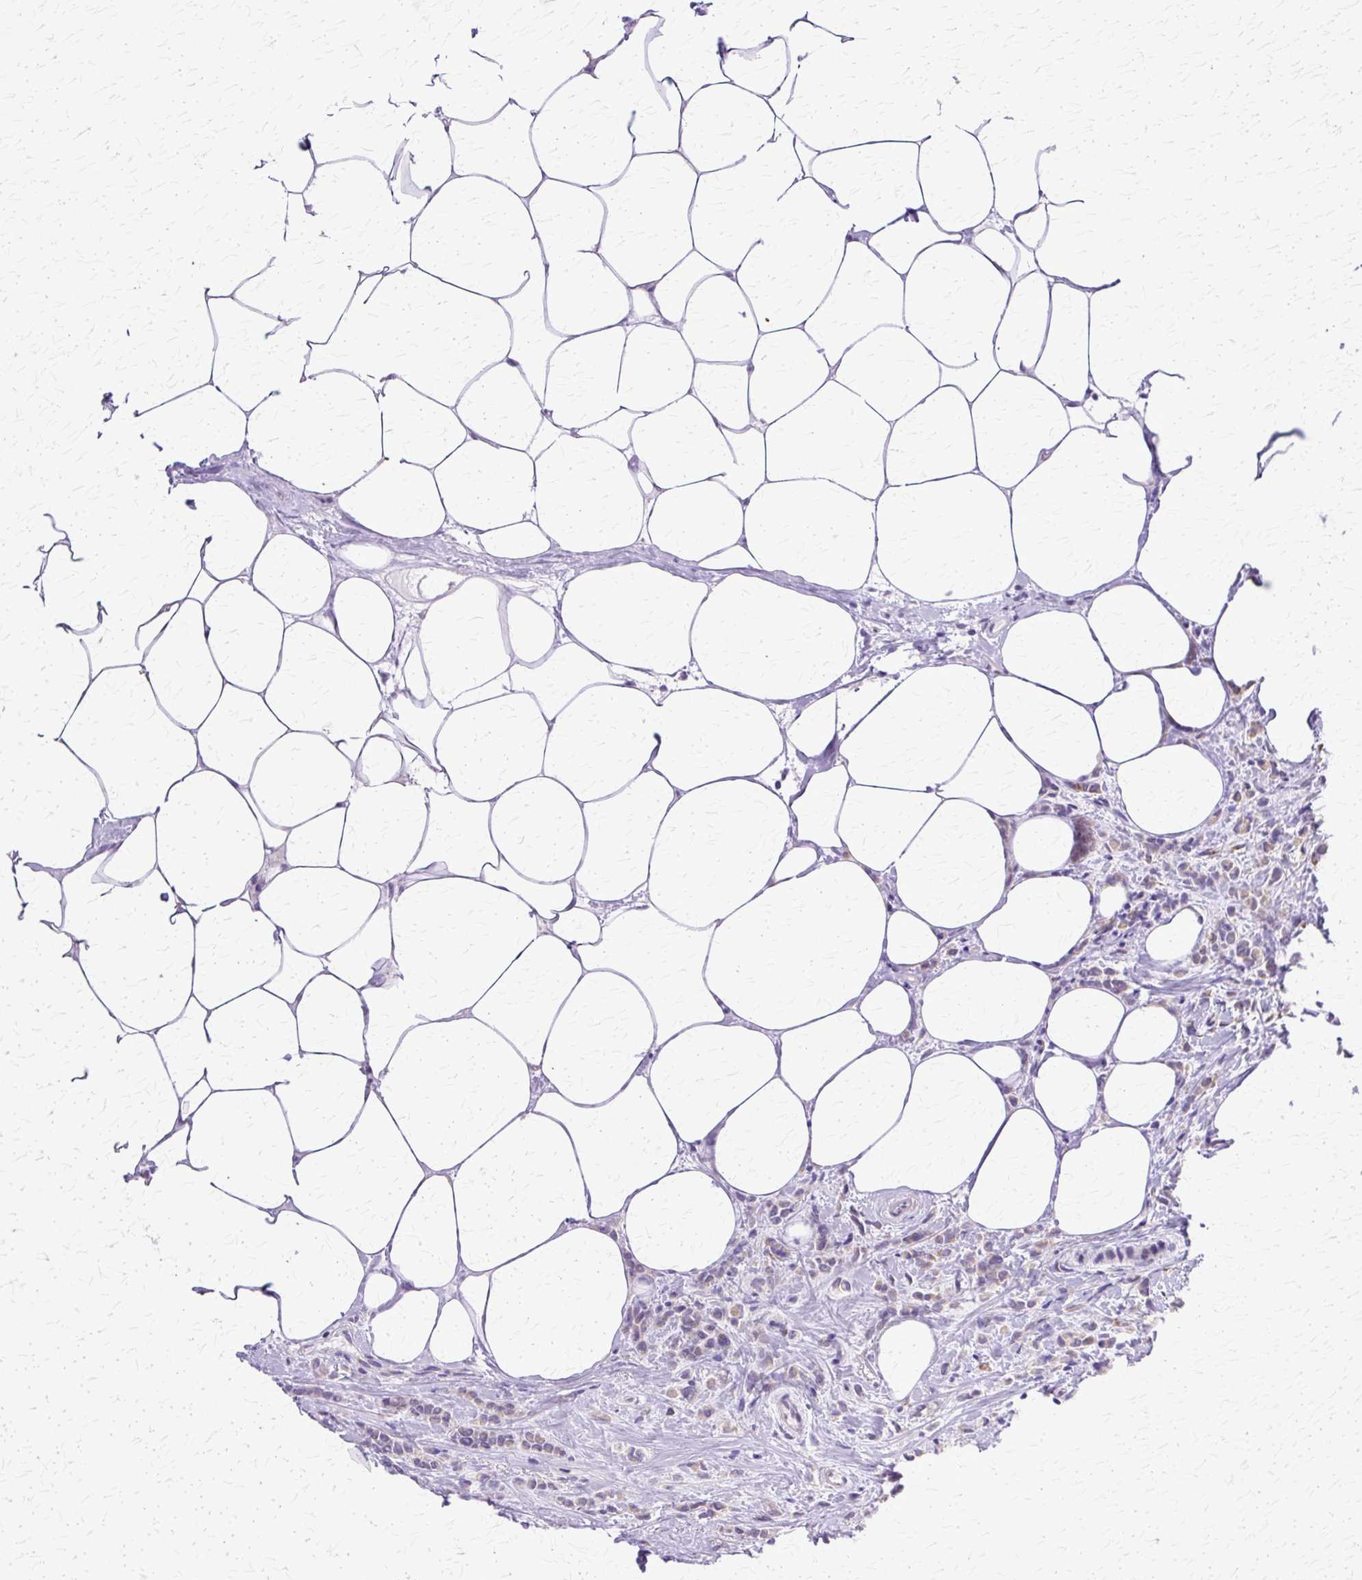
{"staining": {"intensity": "weak", "quantity": "25%-75%", "location": "cytoplasmic/membranous"}, "tissue": "breast cancer", "cell_type": "Tumor cells", "image_type": "cancer", "snomed": [{"axis": "morphology", "description": "Lobular carcinoma"}, {"axis": "topography", "description": "Breast"}], "caption": "Protein expression by IHC displays weak cytoplasmic/membranous staining in approximately 25%-75% of tumor cells in breast cancer (lobular carcinoma).", "gene": "TBC1D3G", "patient": {"sex": "female", "age": 84}}